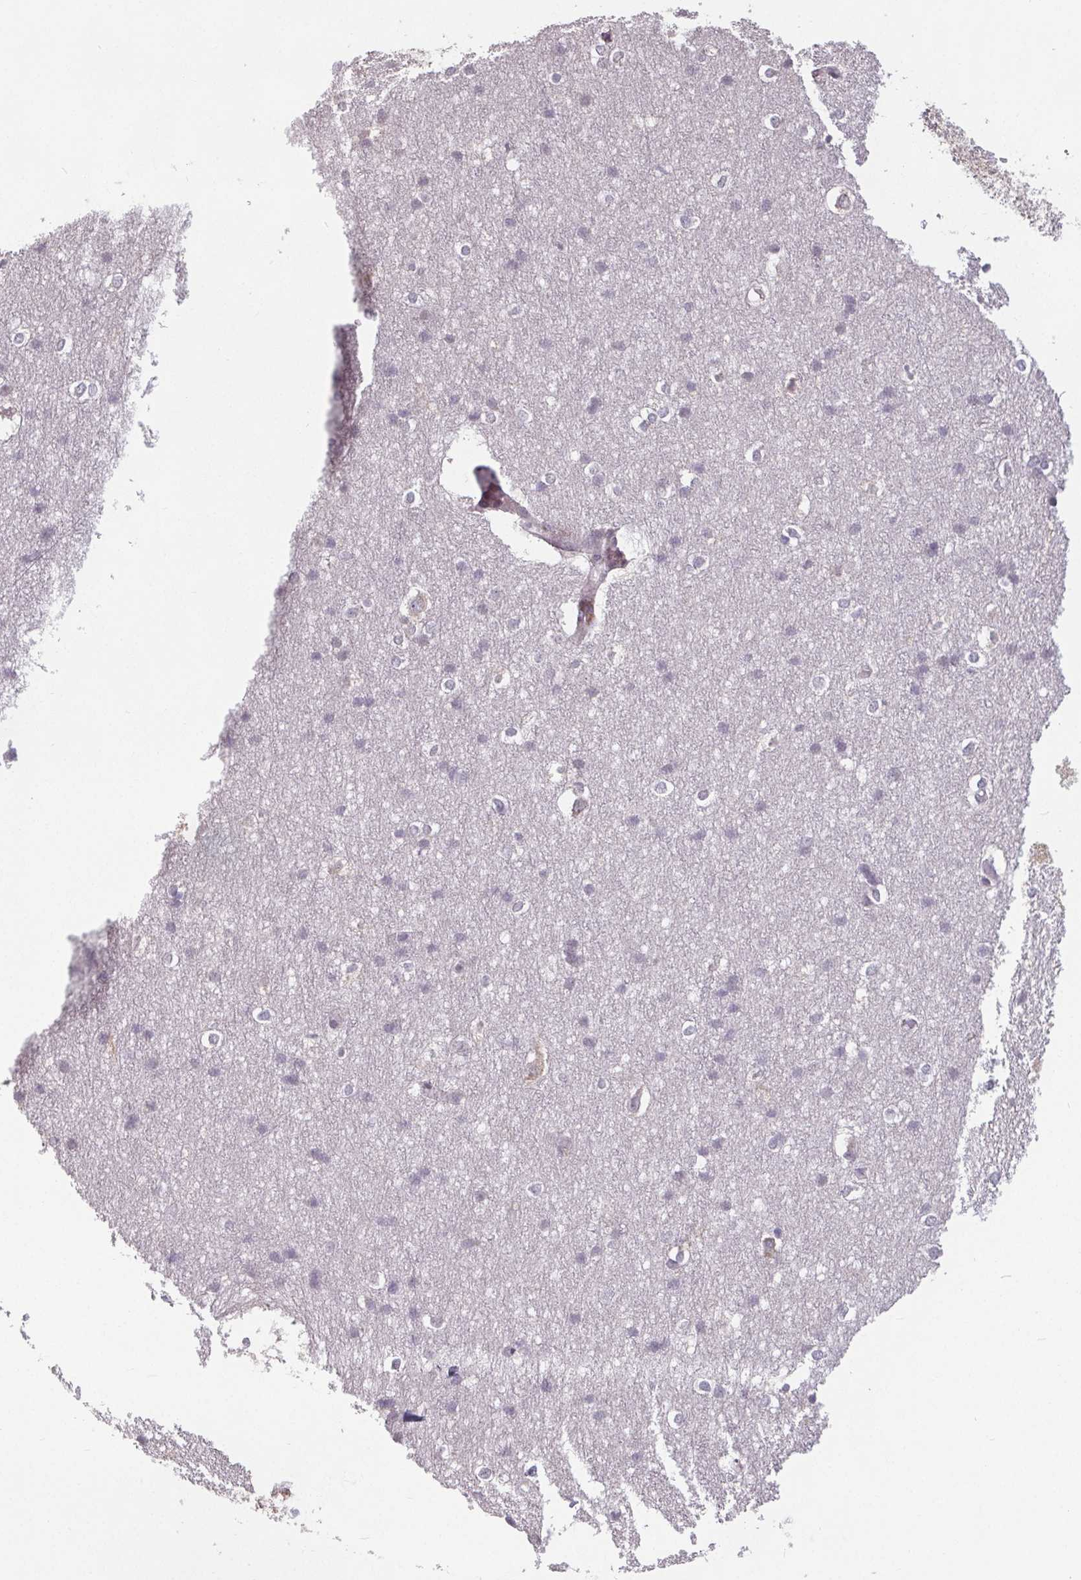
{"staining": {"intensity": "negative", "quantity": "none", "location": "none"}, "tissue": "cerebral cortex", "cell_type": "Endothelial cells", "image_type": "normal", "snomed": [{"axis": "morphology", "description": "Normal tissue, NOS"}, {"axis": "topography", "description": "Cerebral cortex"}], "caption": "There is no significant staining in endothelial cells of cerebral cortex. (DAB IHC visualized using brightfield microscopy, high magnification).", "gene": "SLC26A2", "patient": {"sex": "male", "age": 37}}